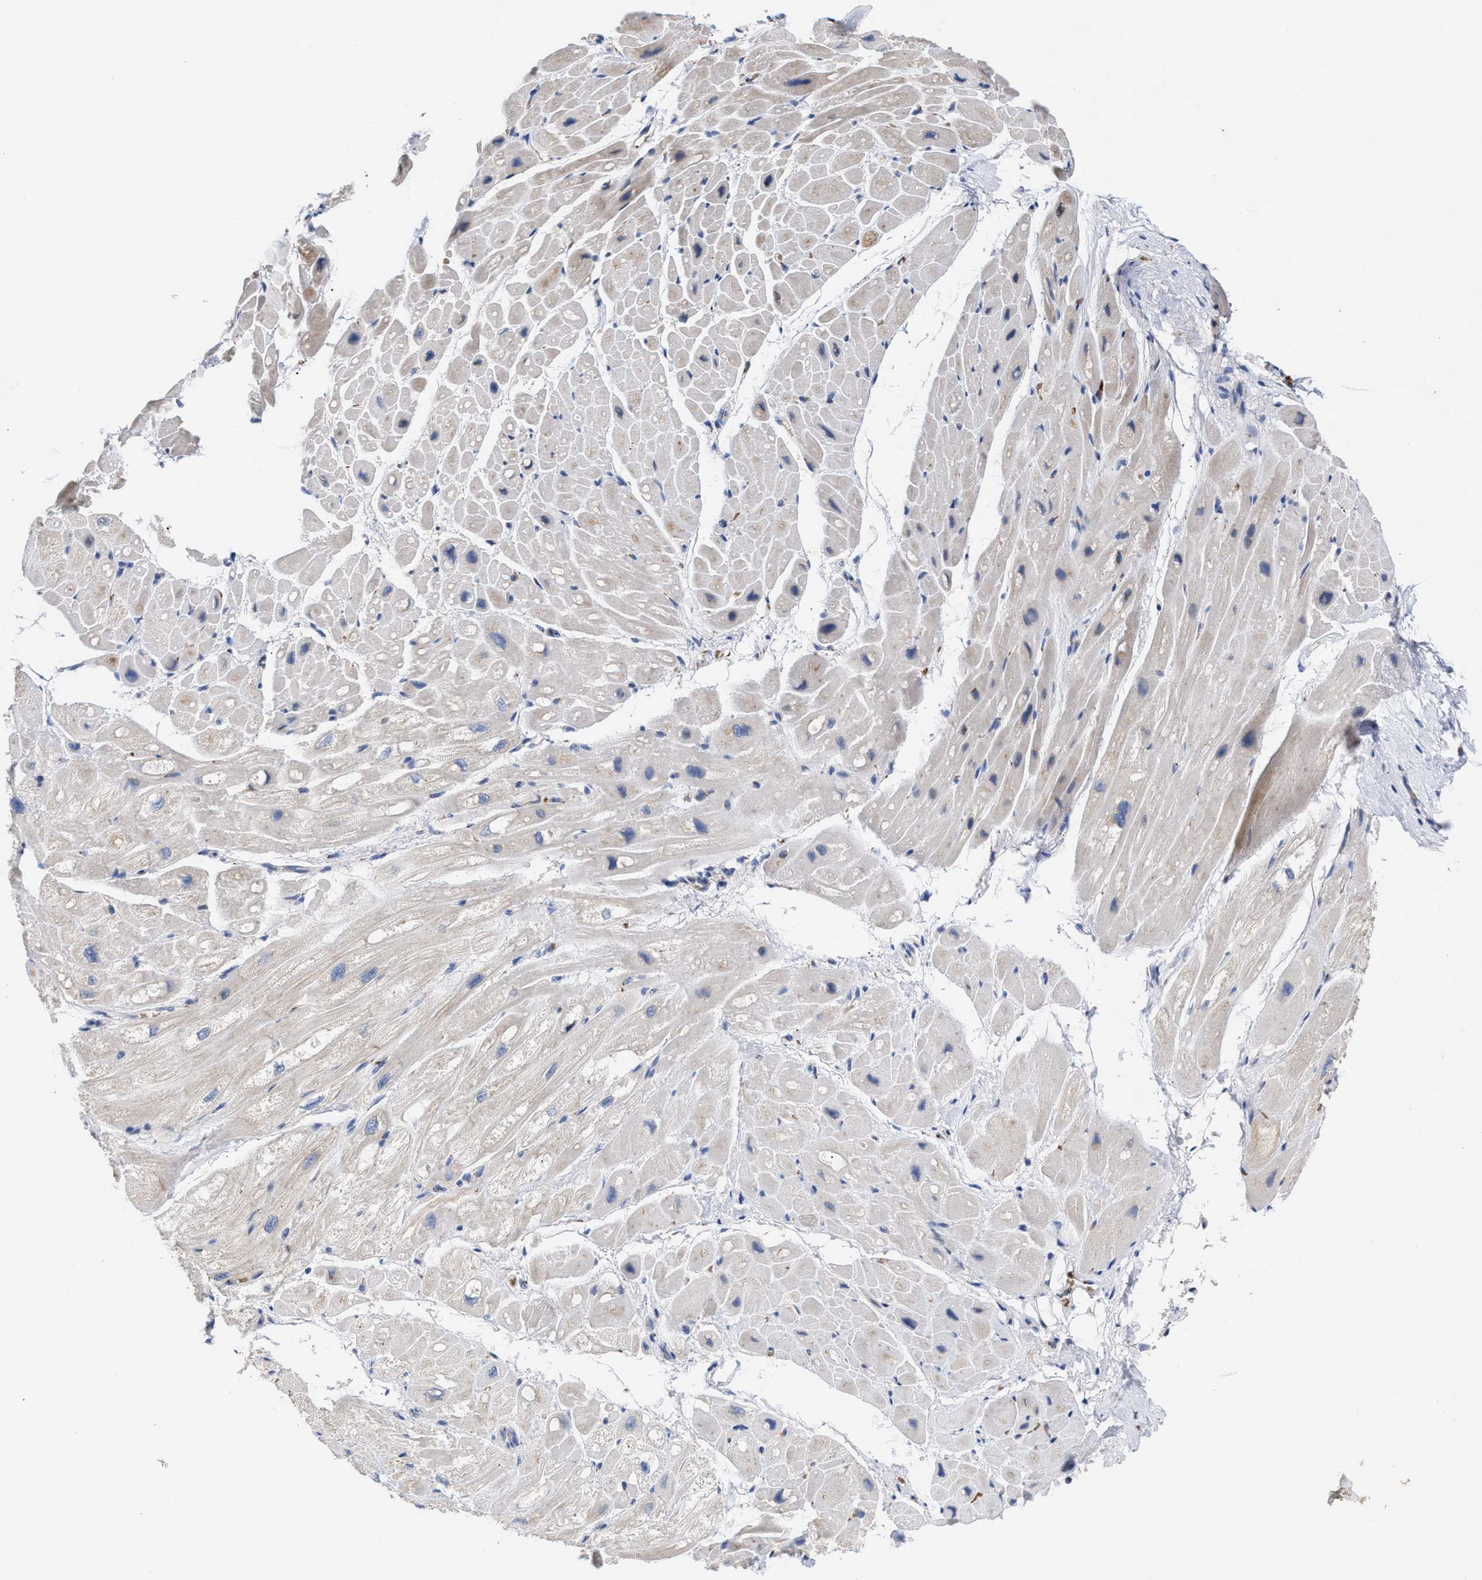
{"staining": {"intensity": "weak", "quantity": "<25%", "location": "cytoplasmic/membranous"}, "tissue": "heart muscle", "cell_type": "Cardiomyocytes", "image_type": "normal", "snomed": [{"axis": "morphology", "description": "Normal tissue, NOS"}, {"axis": "topography", "description": "Heart"}], "caption": "This image is of benign heart muscle stained with immunohistochemistry (IHC) to label a protein in brown with the nuclei are counter-stained blue. There is no staining in cardiomyocytes. (DAB immunohistochemistry (IHC) visualized using brightfield microscopy, high magnification).", "gene": "CCL2", "patient": {"sex": "male", "age": 49}}